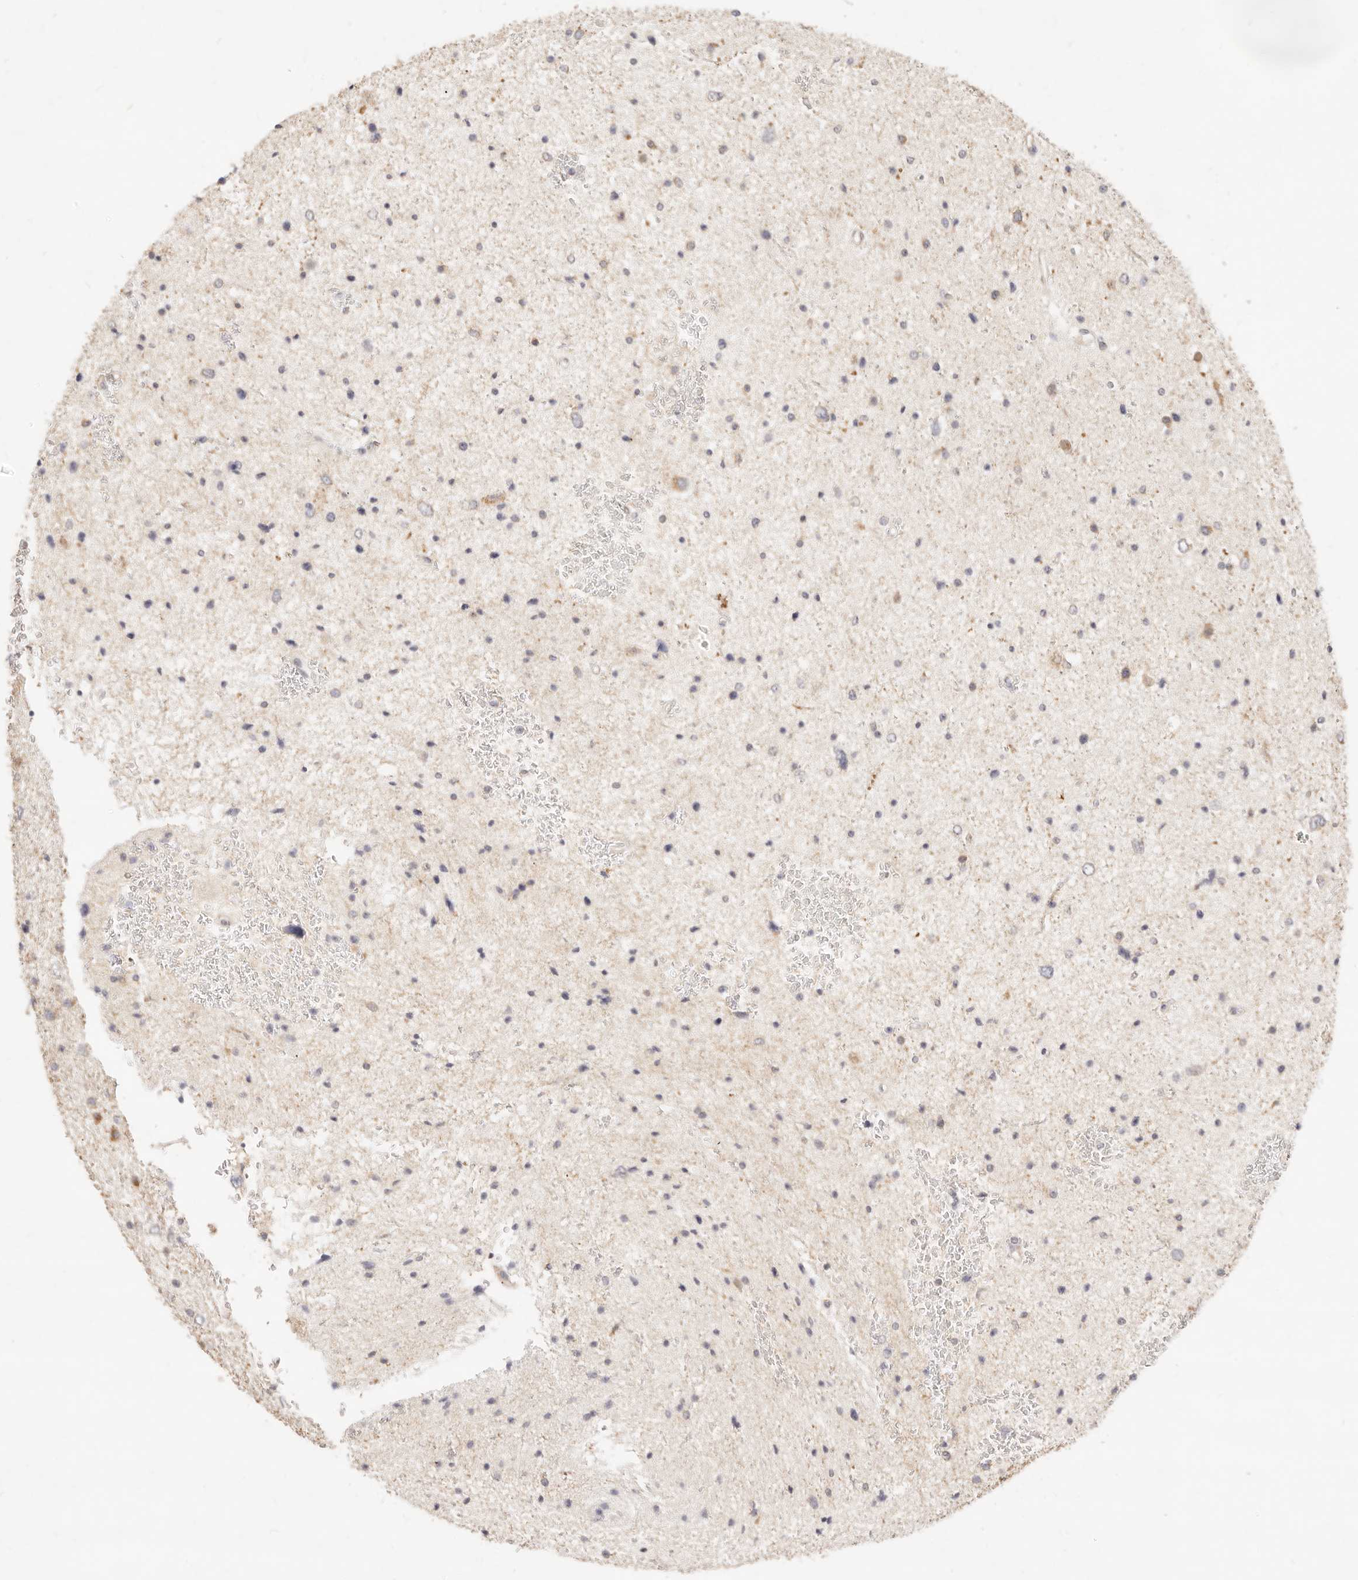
{"staining": {"intensity": "moderate", "quantity": "<25%", "location": "cytoplasmic/membranous"}, "tissue": "glioma", "cell_type": "Tumor cells", "image_type": "cancer", "snomed": [{"axis": "morphology", "description": "Glioma, malignant, Low grade"}, {"axis": "topography", "description": "Cerebral cortex"}], "caption": "Tumor cells demonstrate low levels of moderate cytoplasmic/membranous expression in about <25% of cells in human malignant low-grade glioma. (Brightfield microscopy of DAB IHC at high magnification).", "gene": "RUBCNL", "patient": {"sex": "female", "age": 39}}